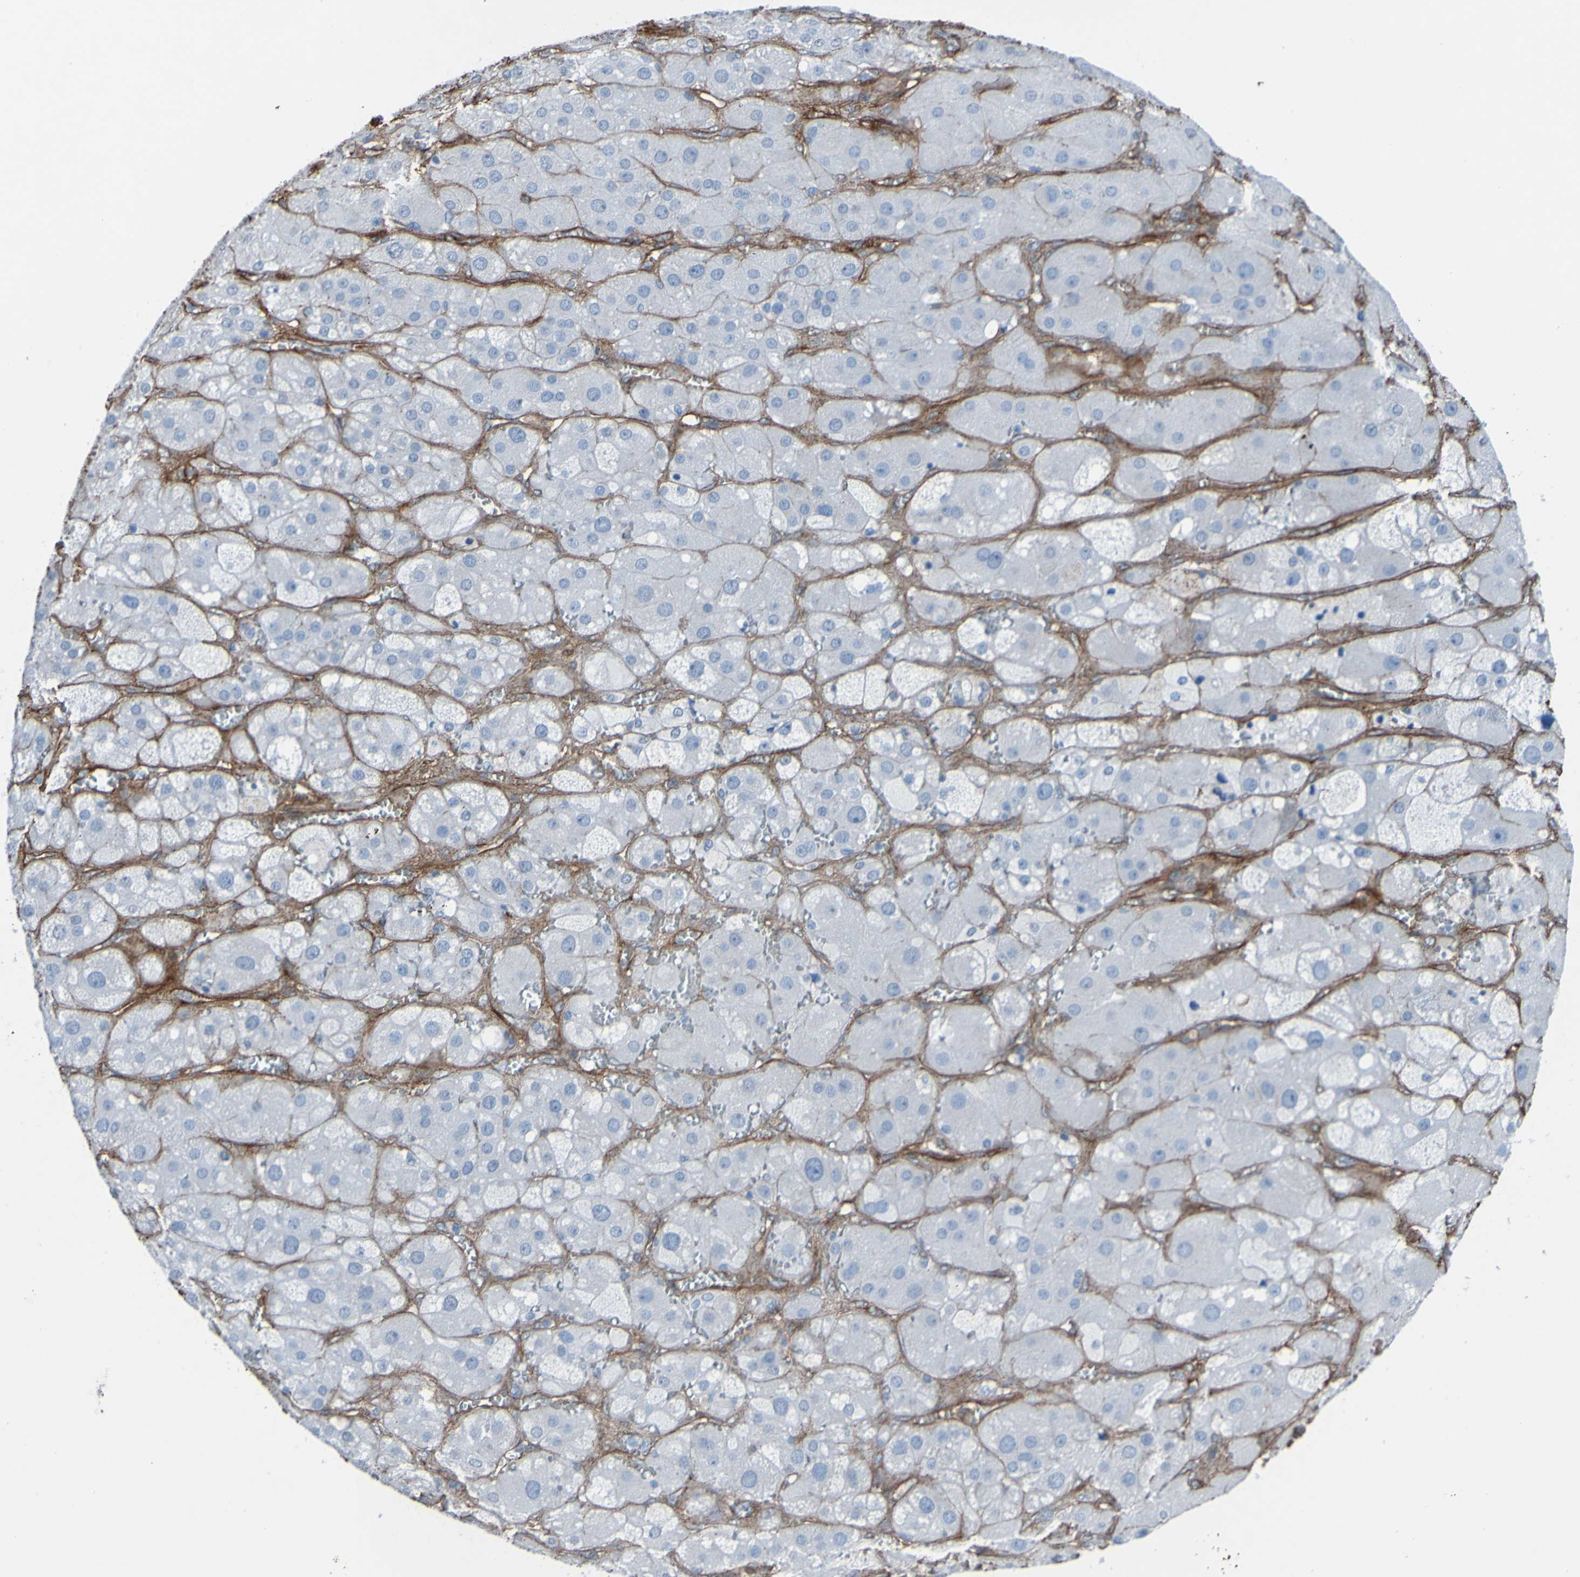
{"staining": {"intensity": "negative", "quantity": "none", "location": "none"}, "tissue": "adrenal gland", "cell_type": "Glandular cells", "image_type": "normal", "snomed": [{"axis": "morphology", "description": "Normal tissue, NOS"}, {"axis": "topography", "description": "Adrenal gland"}], "caption": "A histopathology image of adrenal gland stained for a protein reveals no brown staining in glandular cells. Nuclei are stained in blue.", "gene": "COL4A2", "patient": {"sex": "female", "age": 47}}